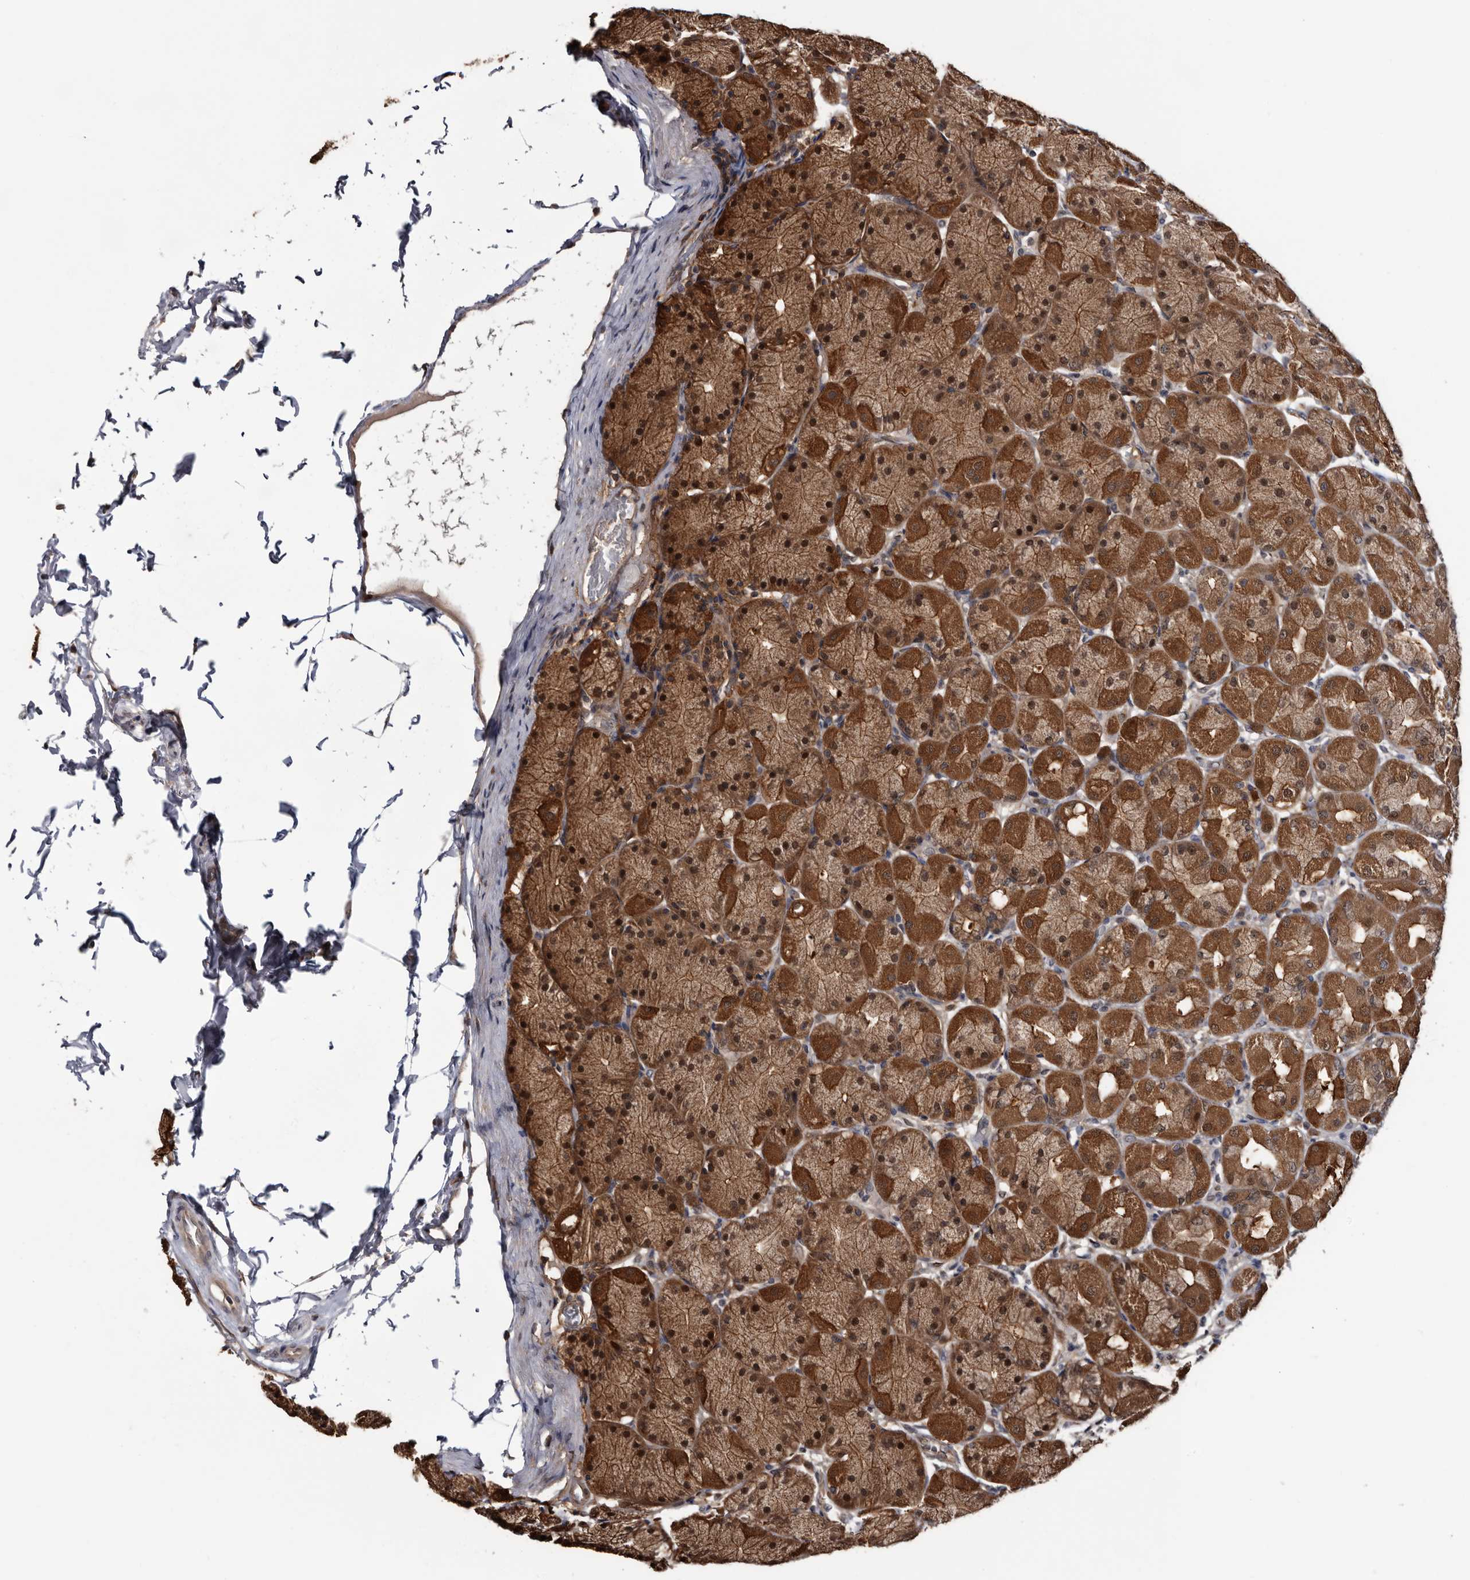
{"staining": {"intensity": "strong", "quantity": ">75%", "location": "cytoplasmic/membranous,nuclear"}, "tissue": "stomach", "cell_type": "Glandular cells", "image_type": "normal", "snomed": [{"axis": "morphology", "description": "Normal tissue, NOS"}, {"axis": "topography", "description": "Stomach, upper"}], "caption": "High-power microscopy captured an IHC histopathology image of normal stomach, revealing strong cytoplasmic/membranous,nuclear staining in about >75% of glandular cells. Using DAB (3,3'-diaminobenzidine) (brown) and hematoxylin (blue) stains, captured at high magnification using brightfield microscopy.", "gene": "TTI2", "patient": {"sex": "female", "age": 56}}